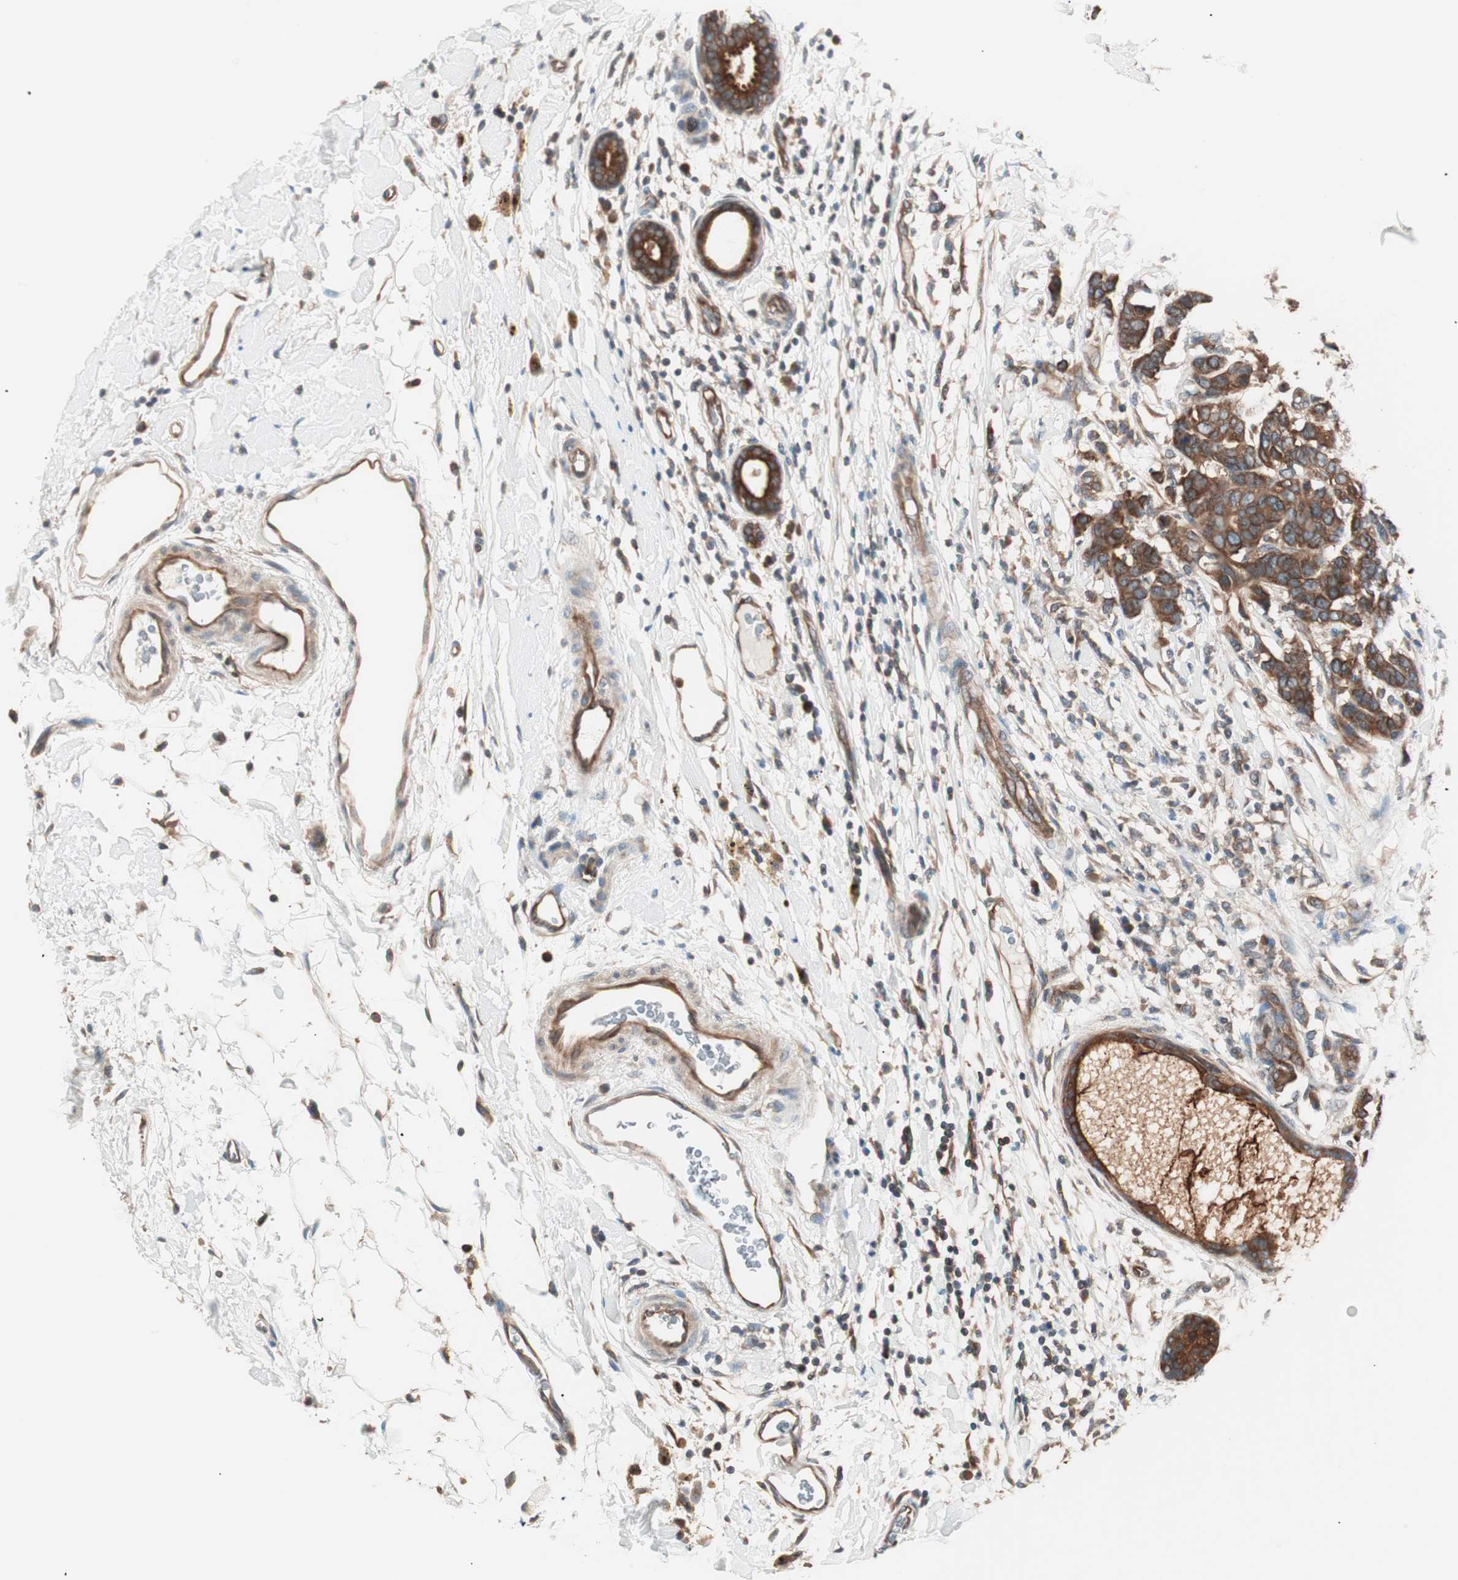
{"staining": {"intensity": "strong", "quantity": ">75%", "location": "cytoplasmic/membranous"}, "tissue": "breast cancer", "cell_type": "Tumor cells", "image_type": "cancer", "snomed": [{"axis": "morphology", "description": "Duct carcinoma"}, {"axis": "topography", "description": "Breast"}], "caption": "IHC image of infiltrating ductal carcinoma (breast) stained for a protein (brown), which exhibits high levels of strong cytoplasmic/membranous expression in approximately >75% of tumor cells.", "gene": "TSG101", "patient": {"sex": "female", "age": 87}}